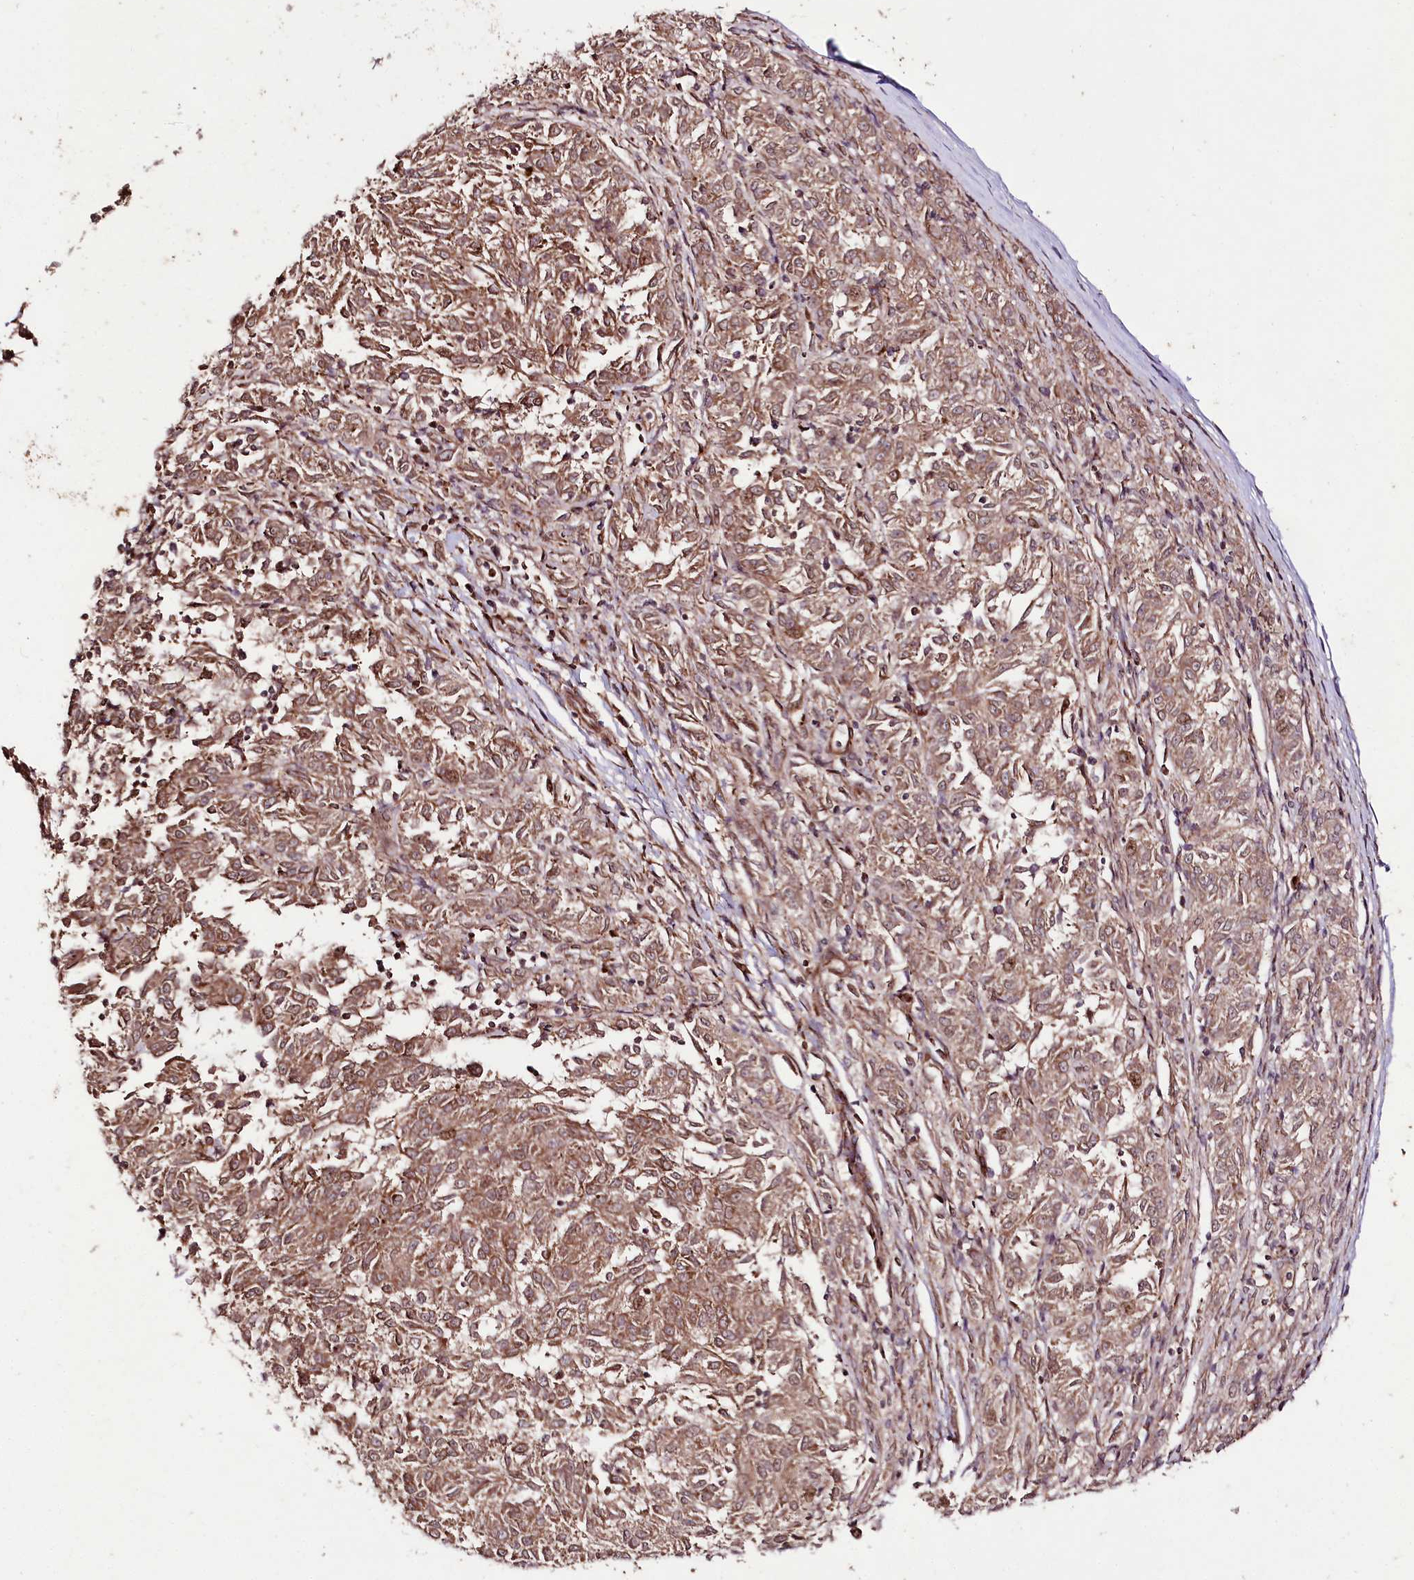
{"staining": {"intensity": "moderate", "quantity": ">75%", "location": "cytoplasmic/membranous"}, "tissue": "melanoma", "cell_type": "Tumor cells", "image_type": "cancer", "snomed": [{"axis": "morphology", "description": "Malignant melanoma, NOS"}, {"axis": "topography", "description": "Skin"}], "caption": "This is a histology image of immunohistochemistry (IHC) staining of malignant melanoma, which shows moderate staining in the cytoplasmic/membranous of tumor cells.", "gene": "PHLDB1", "patient": {"sex": "female", "age": 72}}